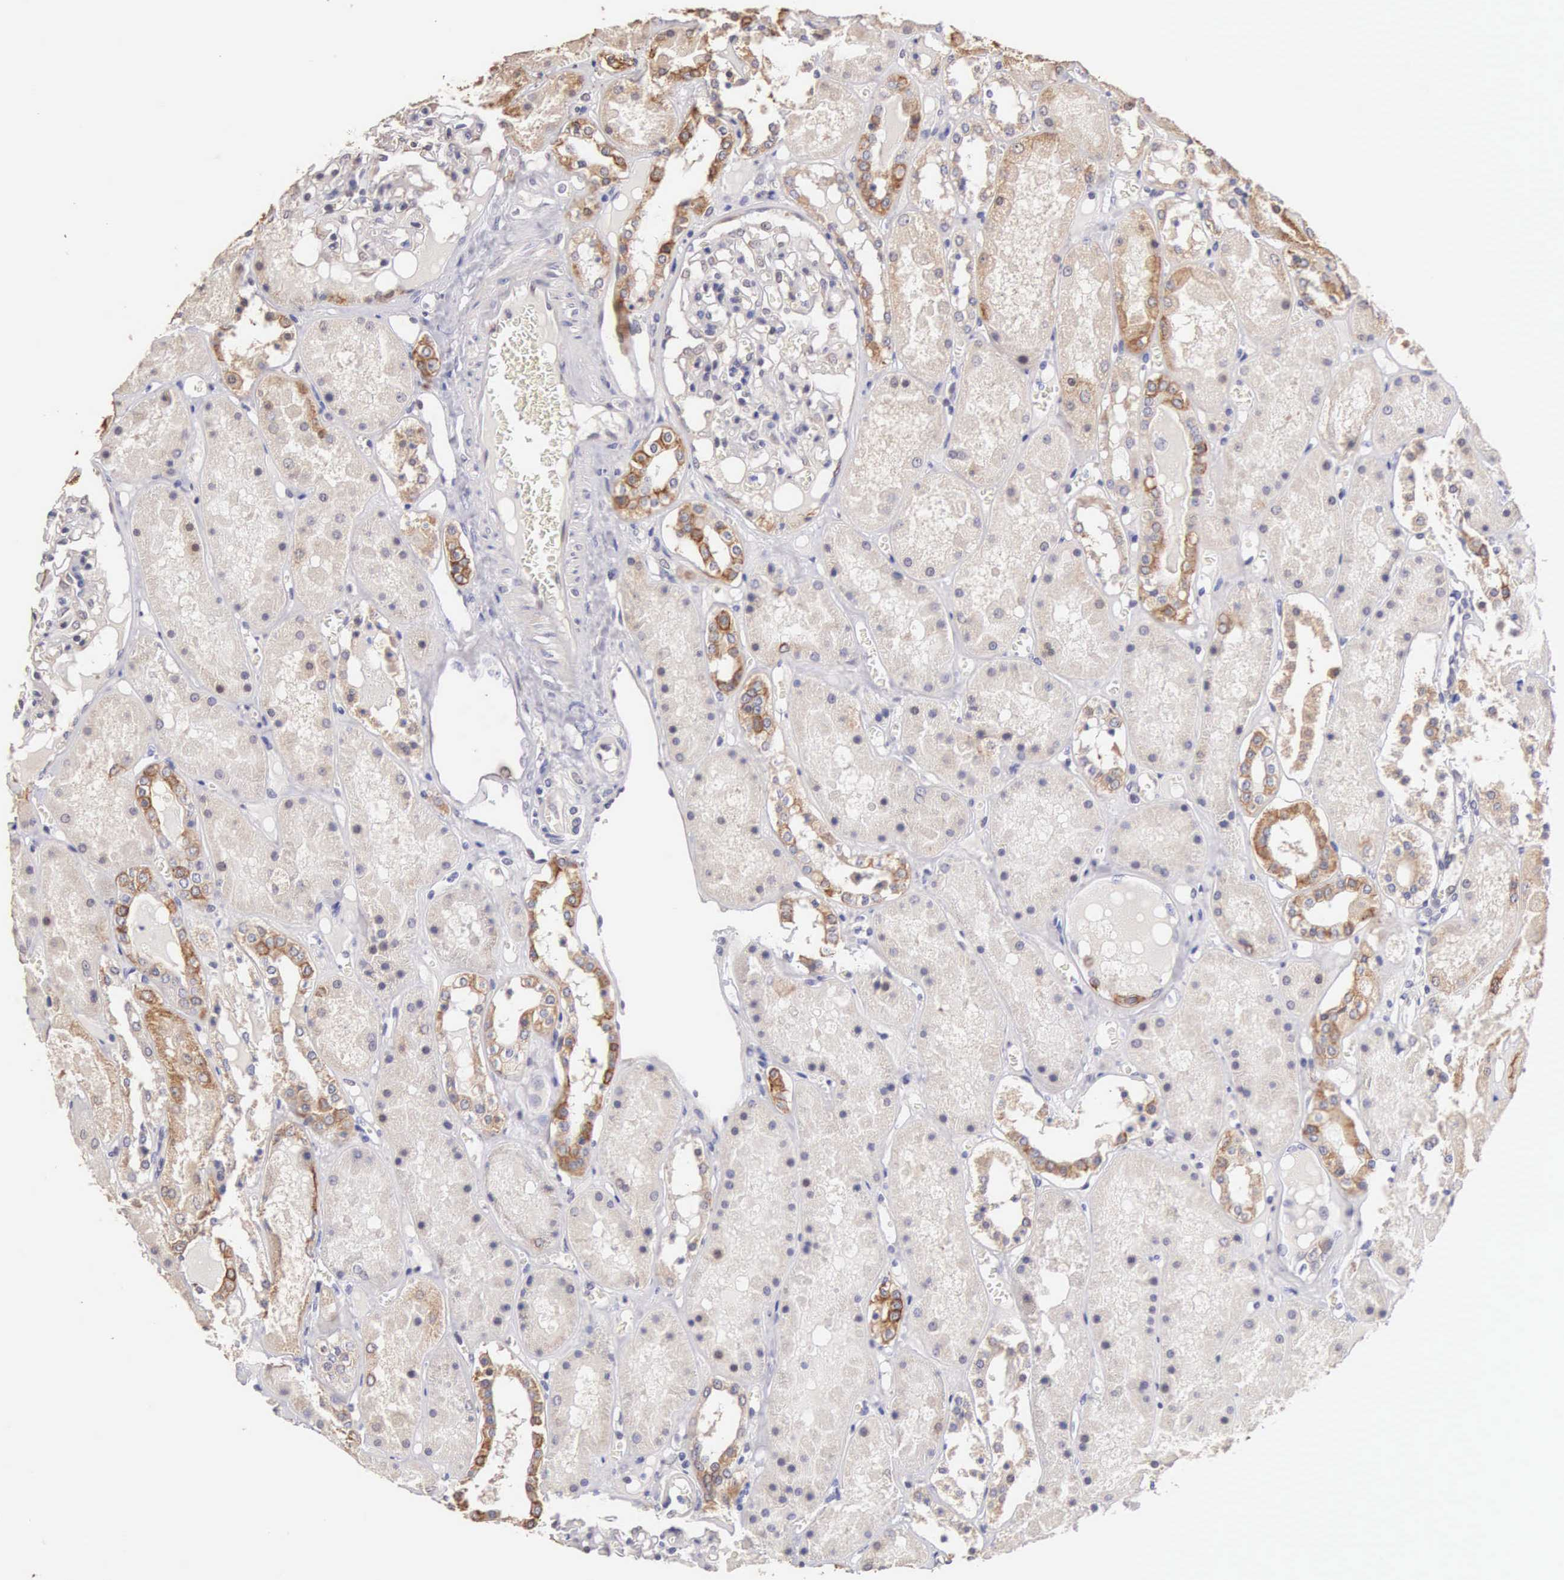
{"staining": {"intensity": "weak", "quantity": "<25%", "location": "cytoplasmic/membranous"}, "tissue": "kidney", "cell_type": "Cells in glomeruli", "image_type": "normal", "snomed": [{"axis": "morphology", "description": "Normal tissue, NOS"}, {"axis": "topography", "description": "Kidney"}], "caption": "An image of kidney stained for a protein displays no brown staining in cells in glomeruli.", "gene": "PIR", "patient": {"sex": "male", "age": 36}}